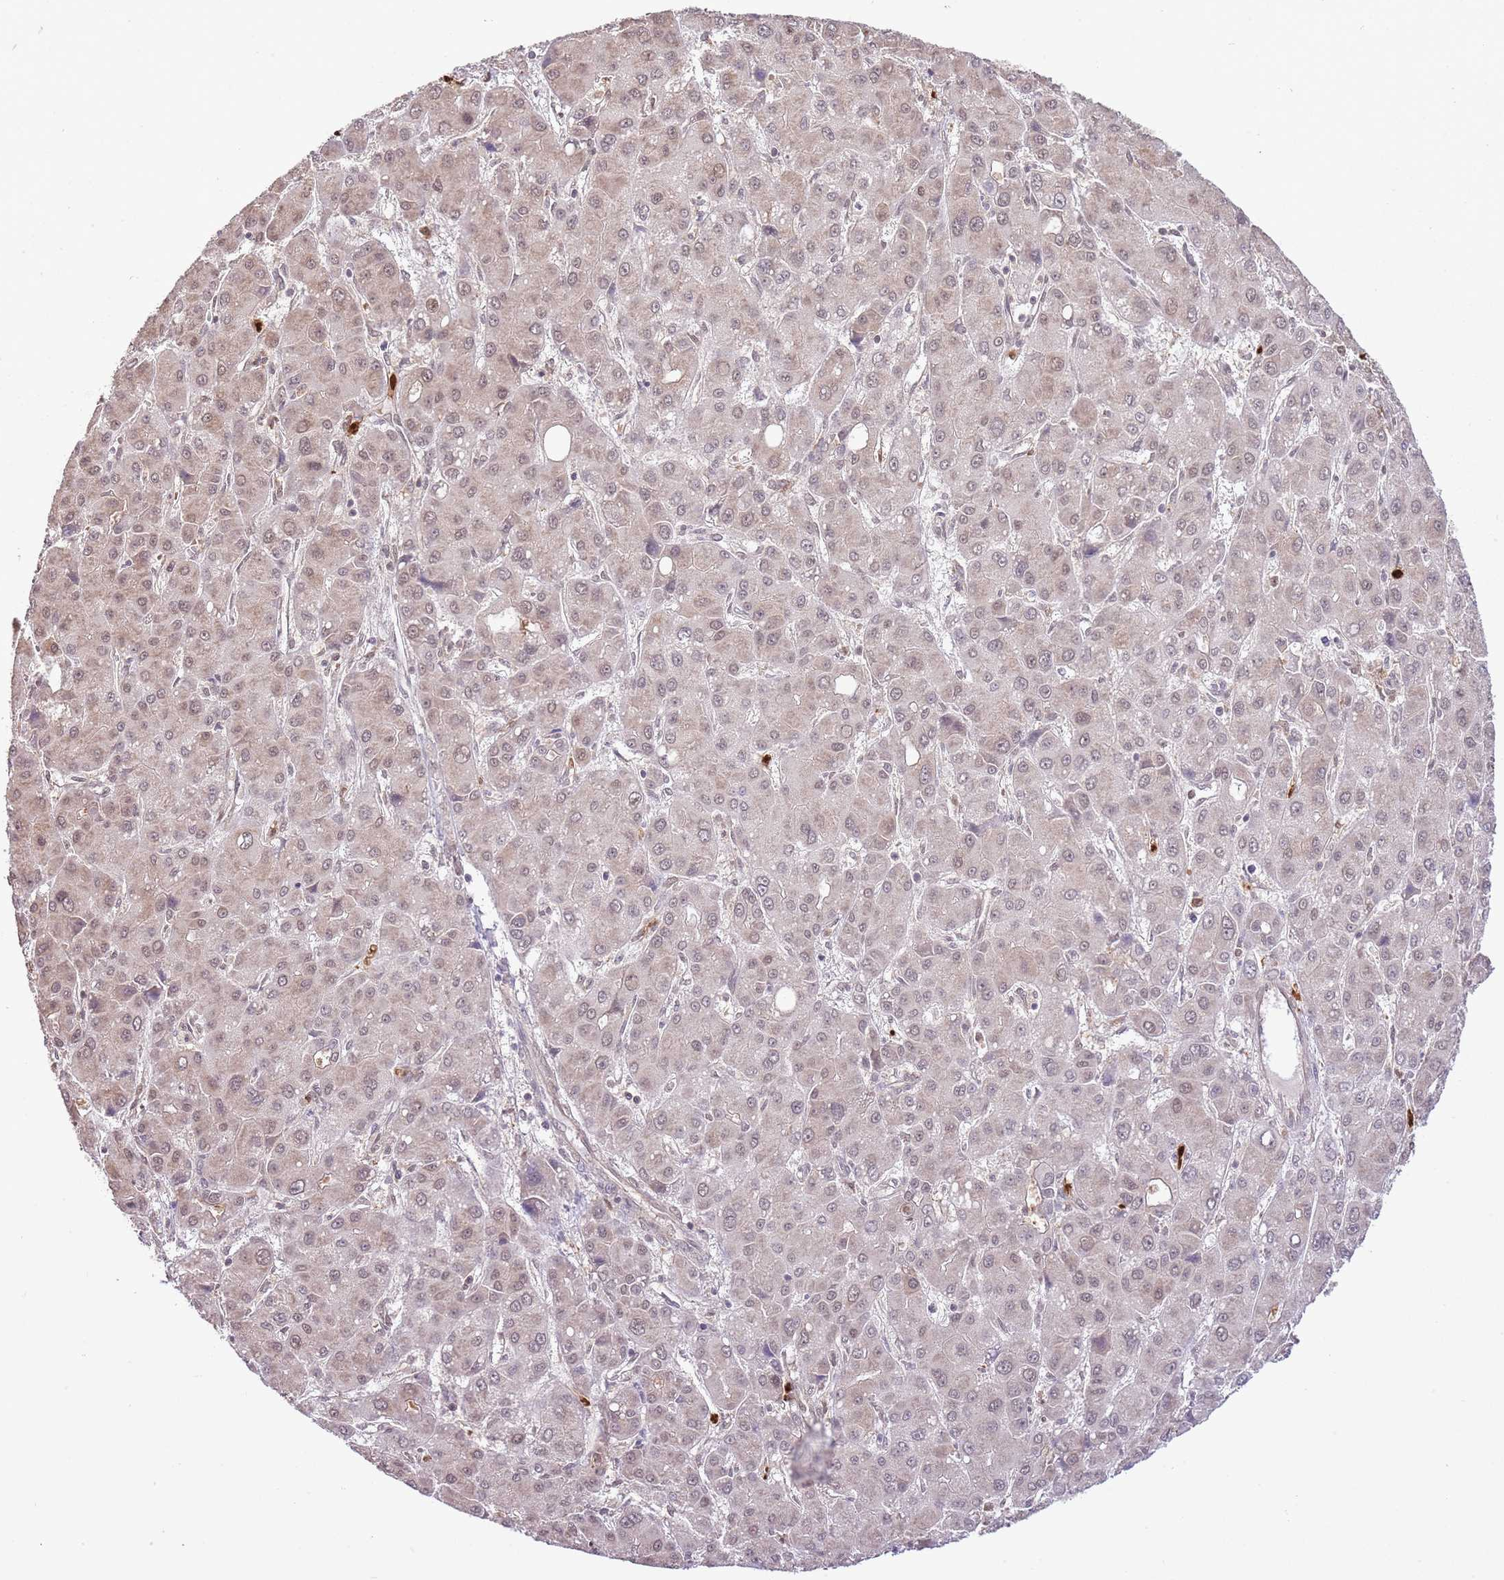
{"staining": {"intensity": "weak", "quantity": ">75%", "location": "nuclear"}, "tissue": "liver cancer", "cell_type": "Tumor cells", "image_type": "cancer", "snomed": [{"axis": "morphology", "description": "Carcinoma, Hepatocellular, NOS"}, {"axis": "topography", "description": "Liver"}], "caption": "DAB (3,3'-diaminobenzidine) immunohistochemical staining of human liver cancer (hepatocellular carcinoma) reveals weak nuclear protein staining in approximately >75% of tumor cells.", "gene": "AMIGO1", "patient": {"sex": "male", "age": 55}}